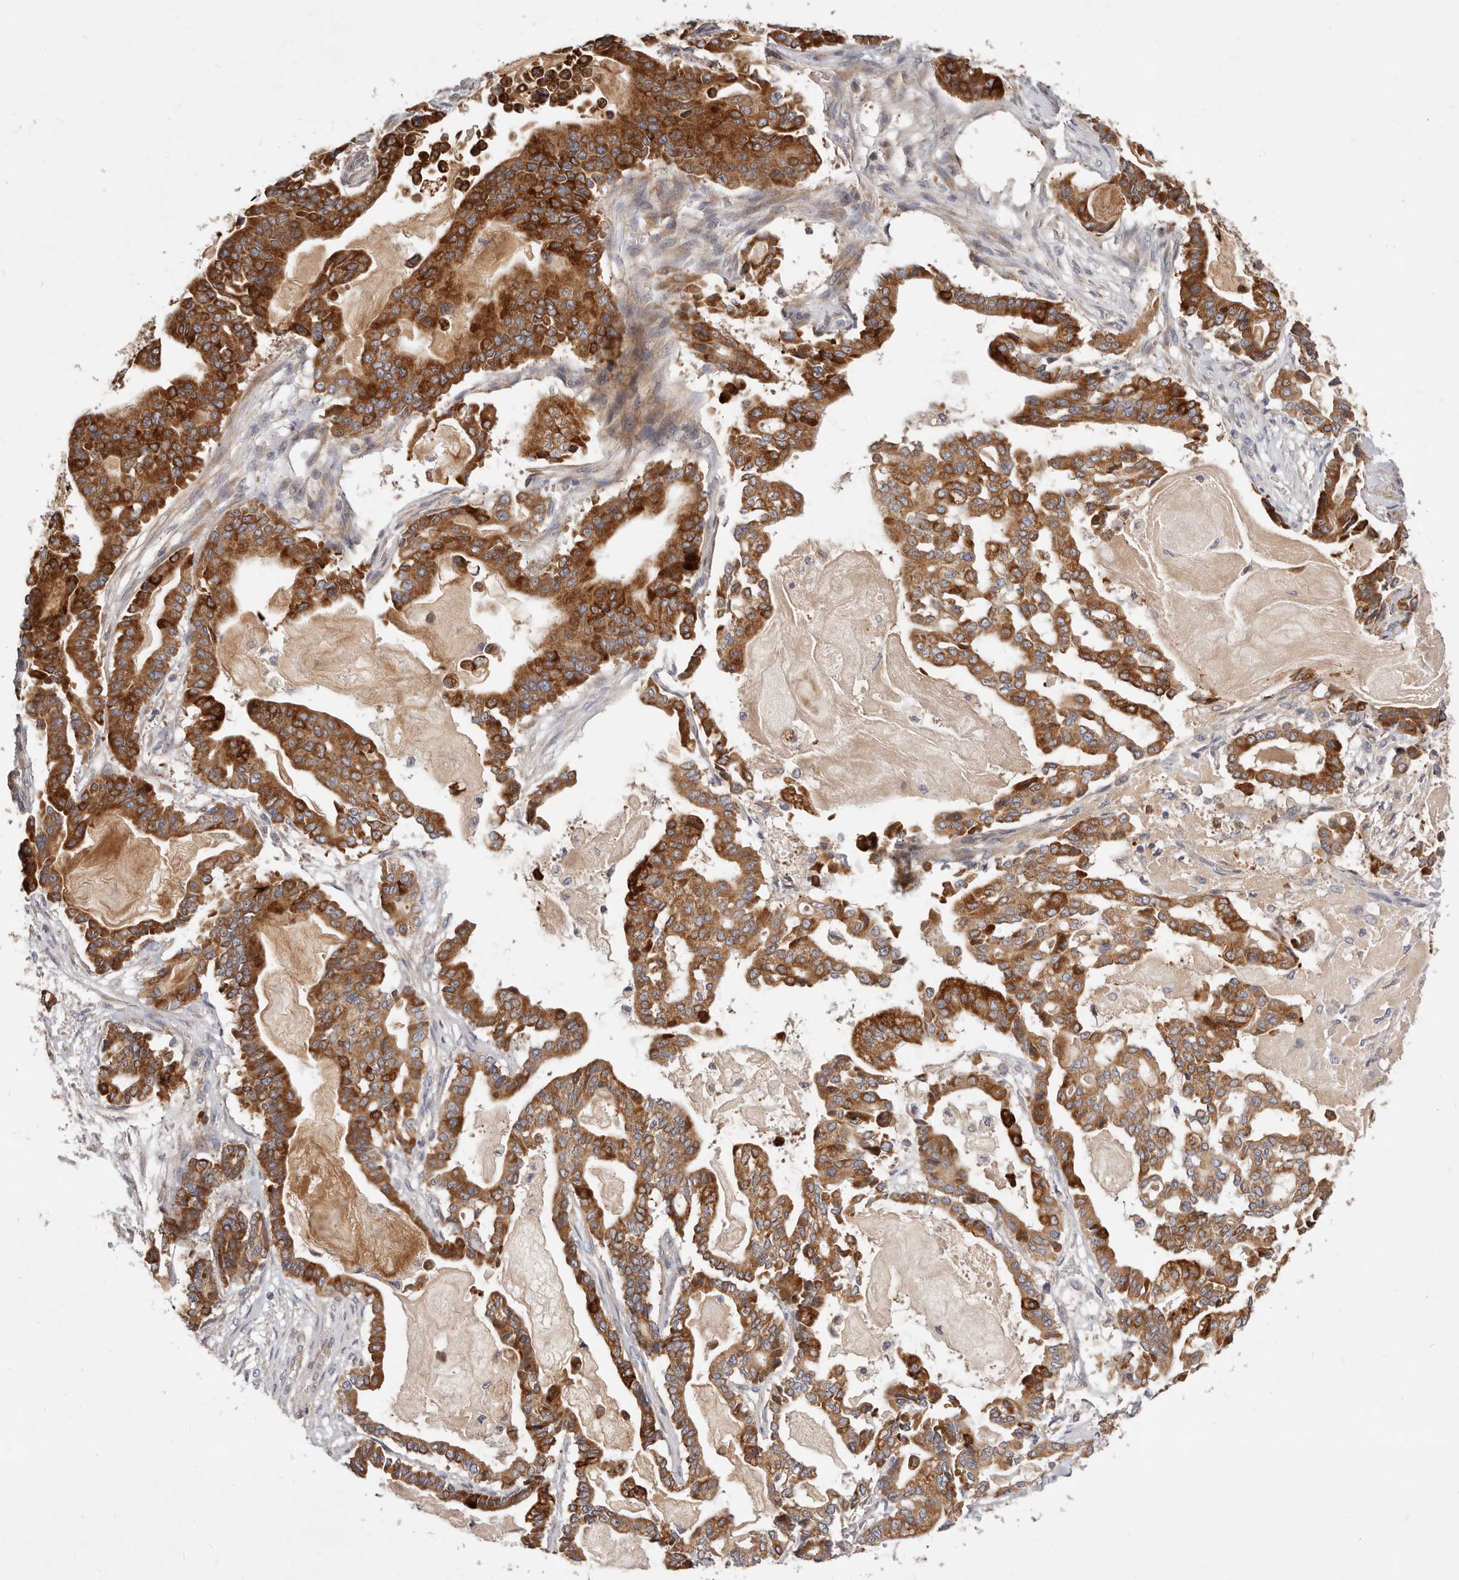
{"staining": {"intensity": "strong", "quantity": ">75%", "location": "cytoplasmic/membranous"}, "tissue": "pancreatic cancer", "cell_type": "Tumor cells", "image_type": "cancer", "snomed": [{"axis": "morphology", "description": "Adenocarcinoma, NOS"}, {"axis": "topography", "description": "Pancreas"}], "caption": "About >75% of tumor cells in human pancreatic cancer display strong cytoplasmic/membranous protein expression as visualized by brown immunohistochemical staining.", "gene": "TFB2M", "patient": {"sex": "male", "age": 63}}